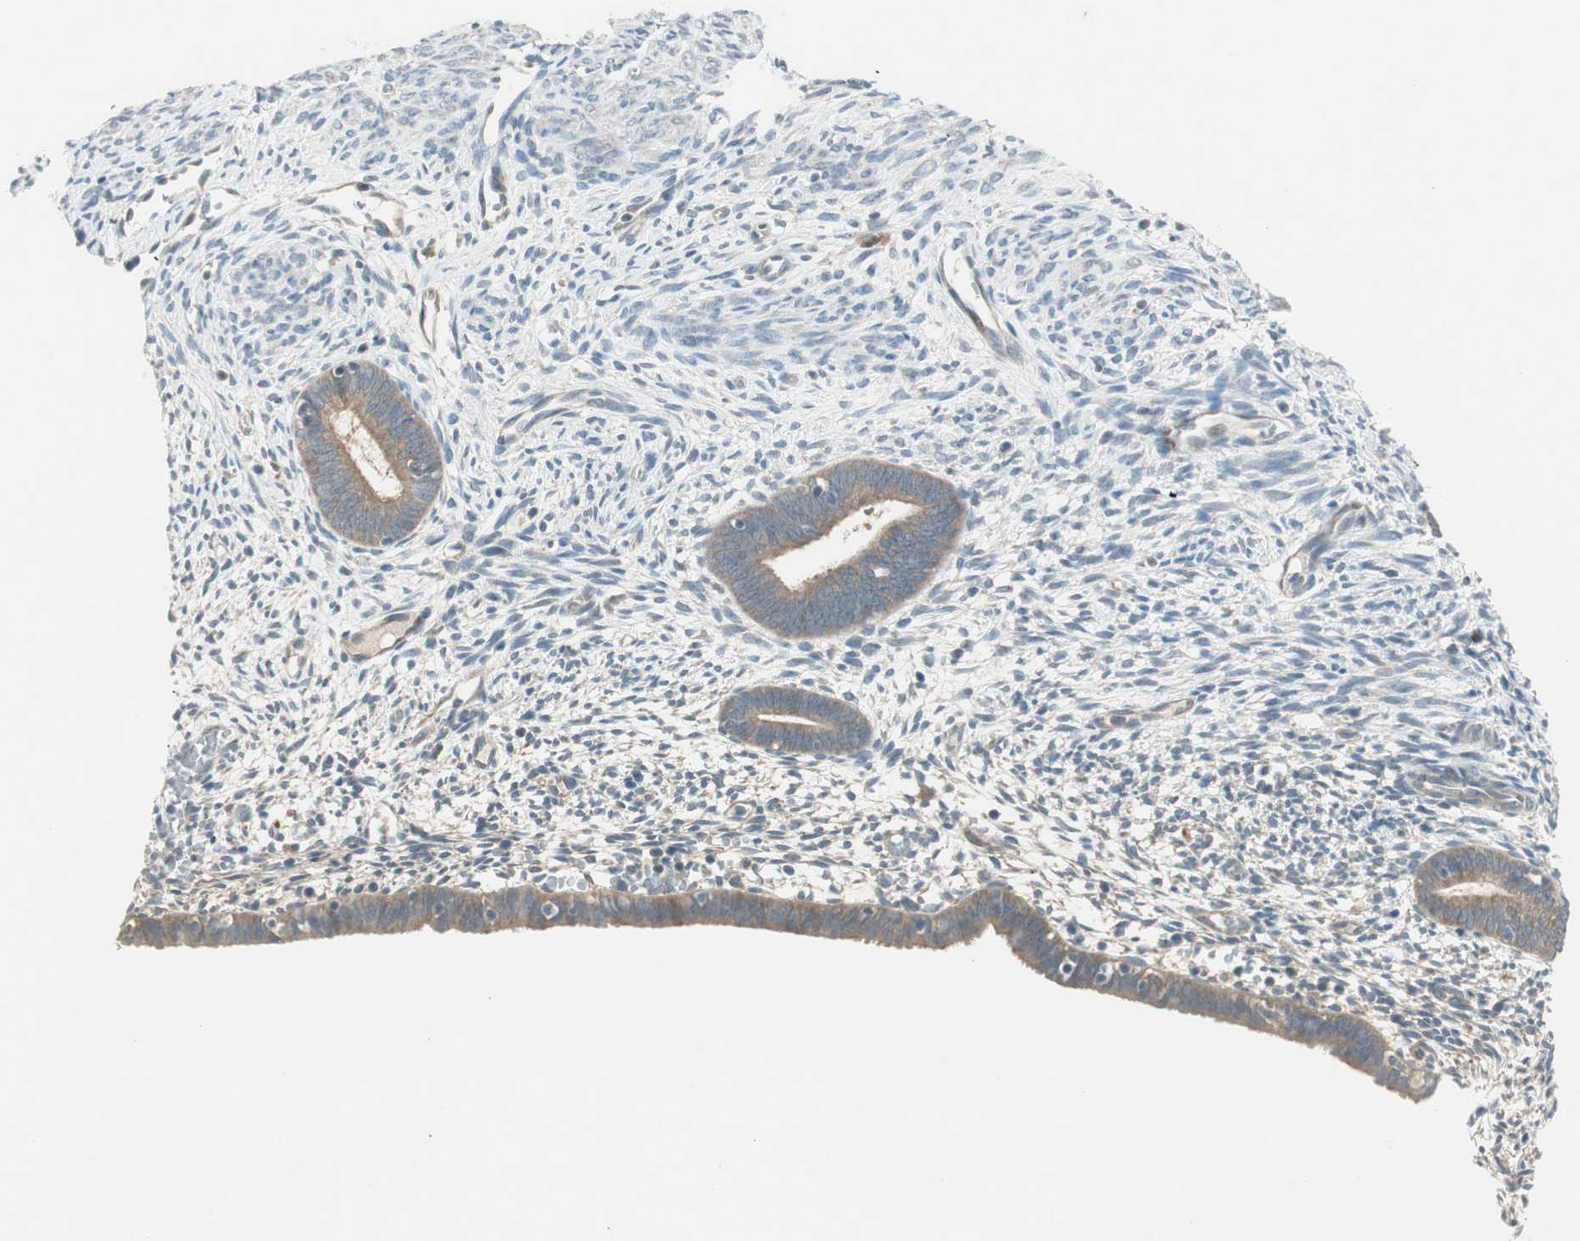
{"staining": {"intensity": "weak", "quantity": "<25%", "location": "cytoplasmic/membranous"}, "tissue": "endometrium", "cell_type": "Cells in endometrial stroma", "image_type": "normal", "snomed": [{"axis": "morphology", "description": "Normal tissue, NOS"}, {"axis": "morphology", "description": "Atrophy, NOS"}, {"axis": "topography", "description": "Uterus"}, {"axis": "topography", "description": "Endometrium"}], "caption": "This is an IHC histopathology image of unremarkable endometrium. There is no staining in cells in endometrial stroma.", "gene": "NCLN", "patient": {"sex": "female", "age": 68}}